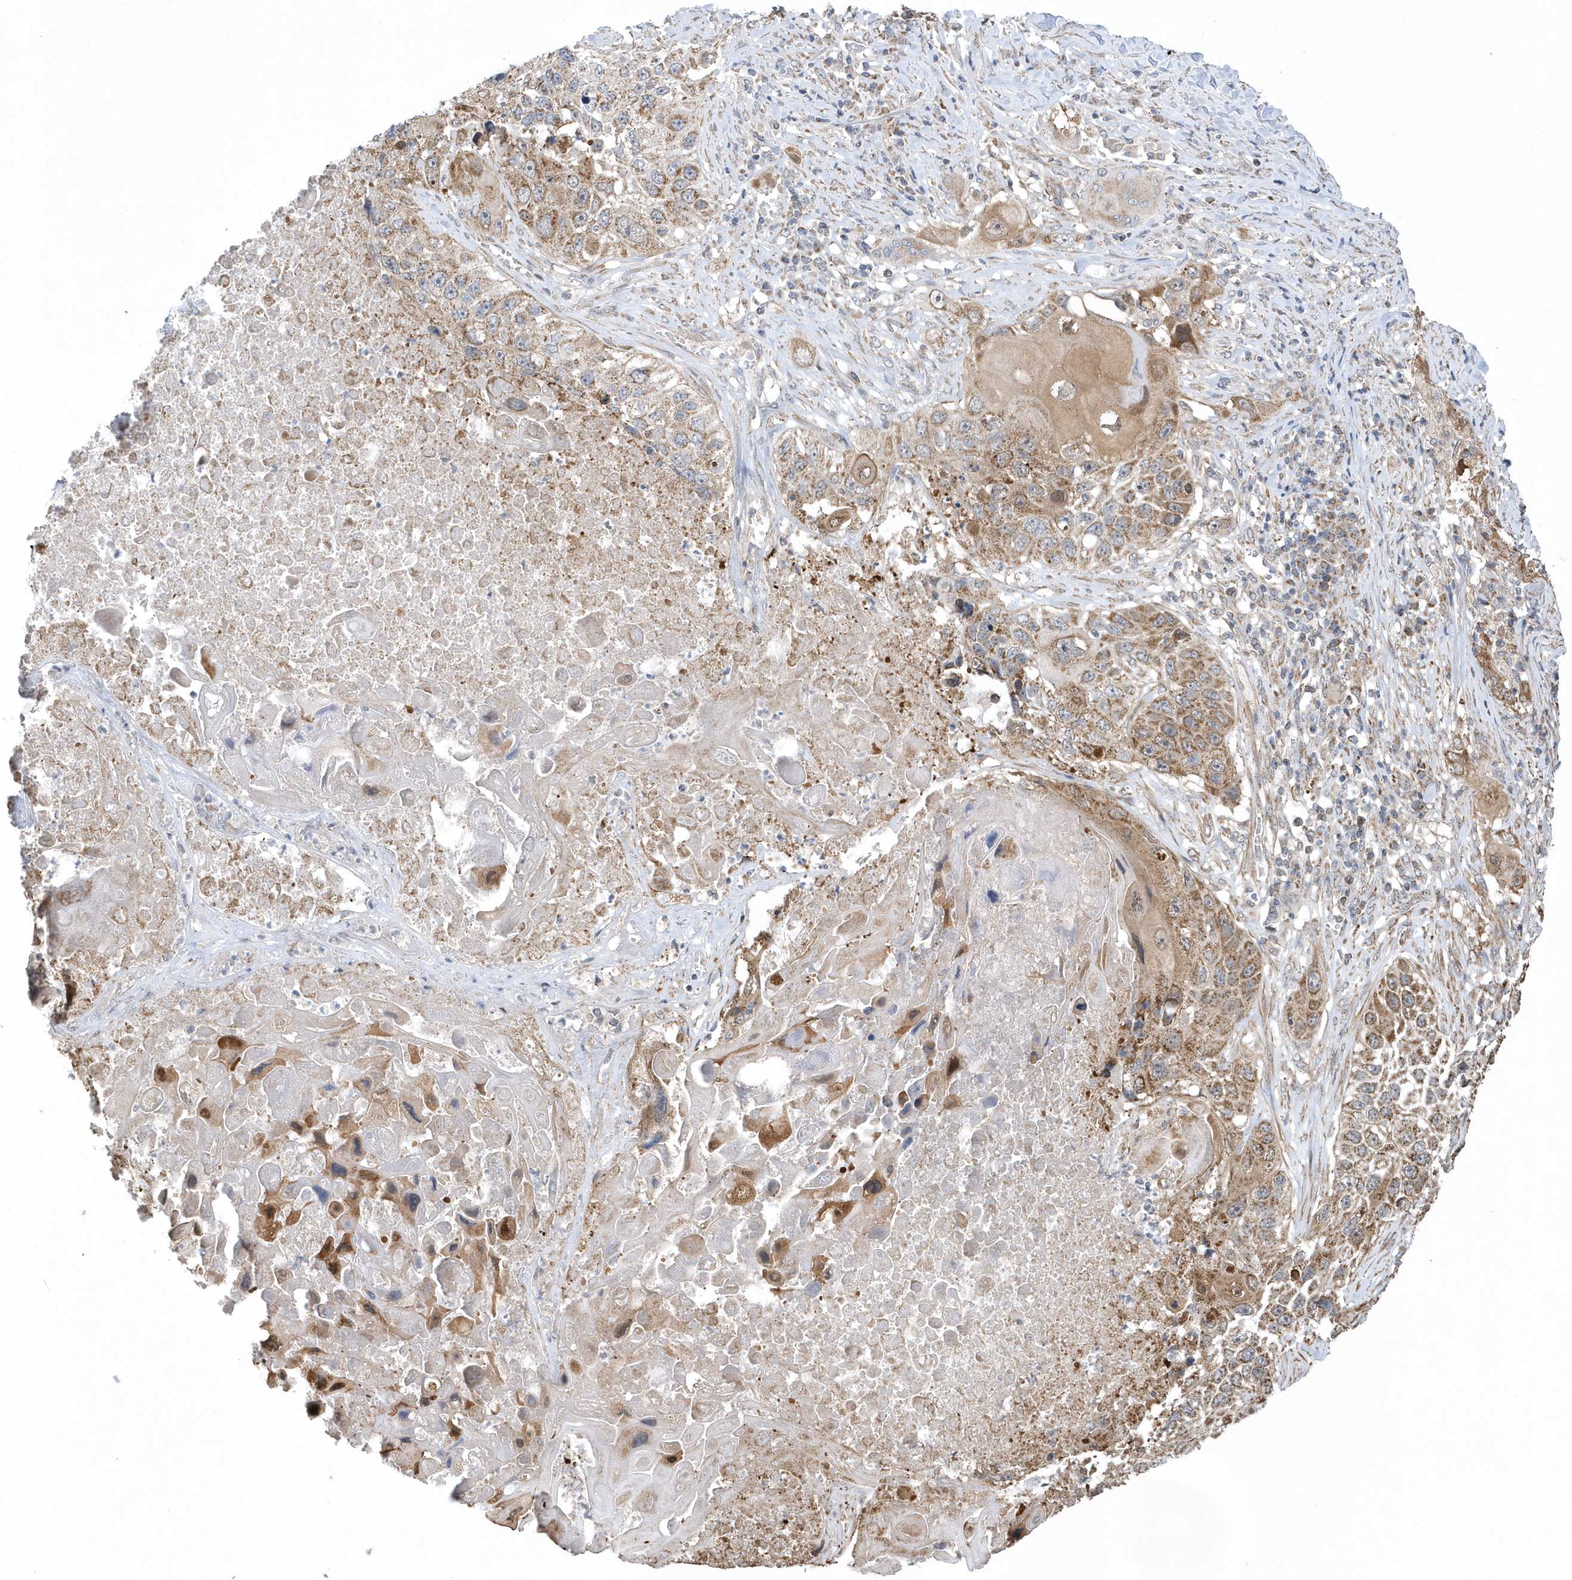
{"staining": {"intensity": "moderate", "quantity": ">75%", "location": "cytoplasmic/membranous"}, "tissue": "lung cancer", "cell_type": "Tumor cells", "image_type": "cancer", "snomed": [{"axis": "morphology", "description": "Squamous cell carcinoma, NOS"}, {"axis": "topography", "description": "Lung"}], "caption": "The photomicrograph displays staining of lung squamous cell carcinoma, revealing moderate cytoplasmic/membranous protein positivity (brown color) within tumor cells.", "gene": "SLX9", "patient": {"sex": "male", "age": 61}}